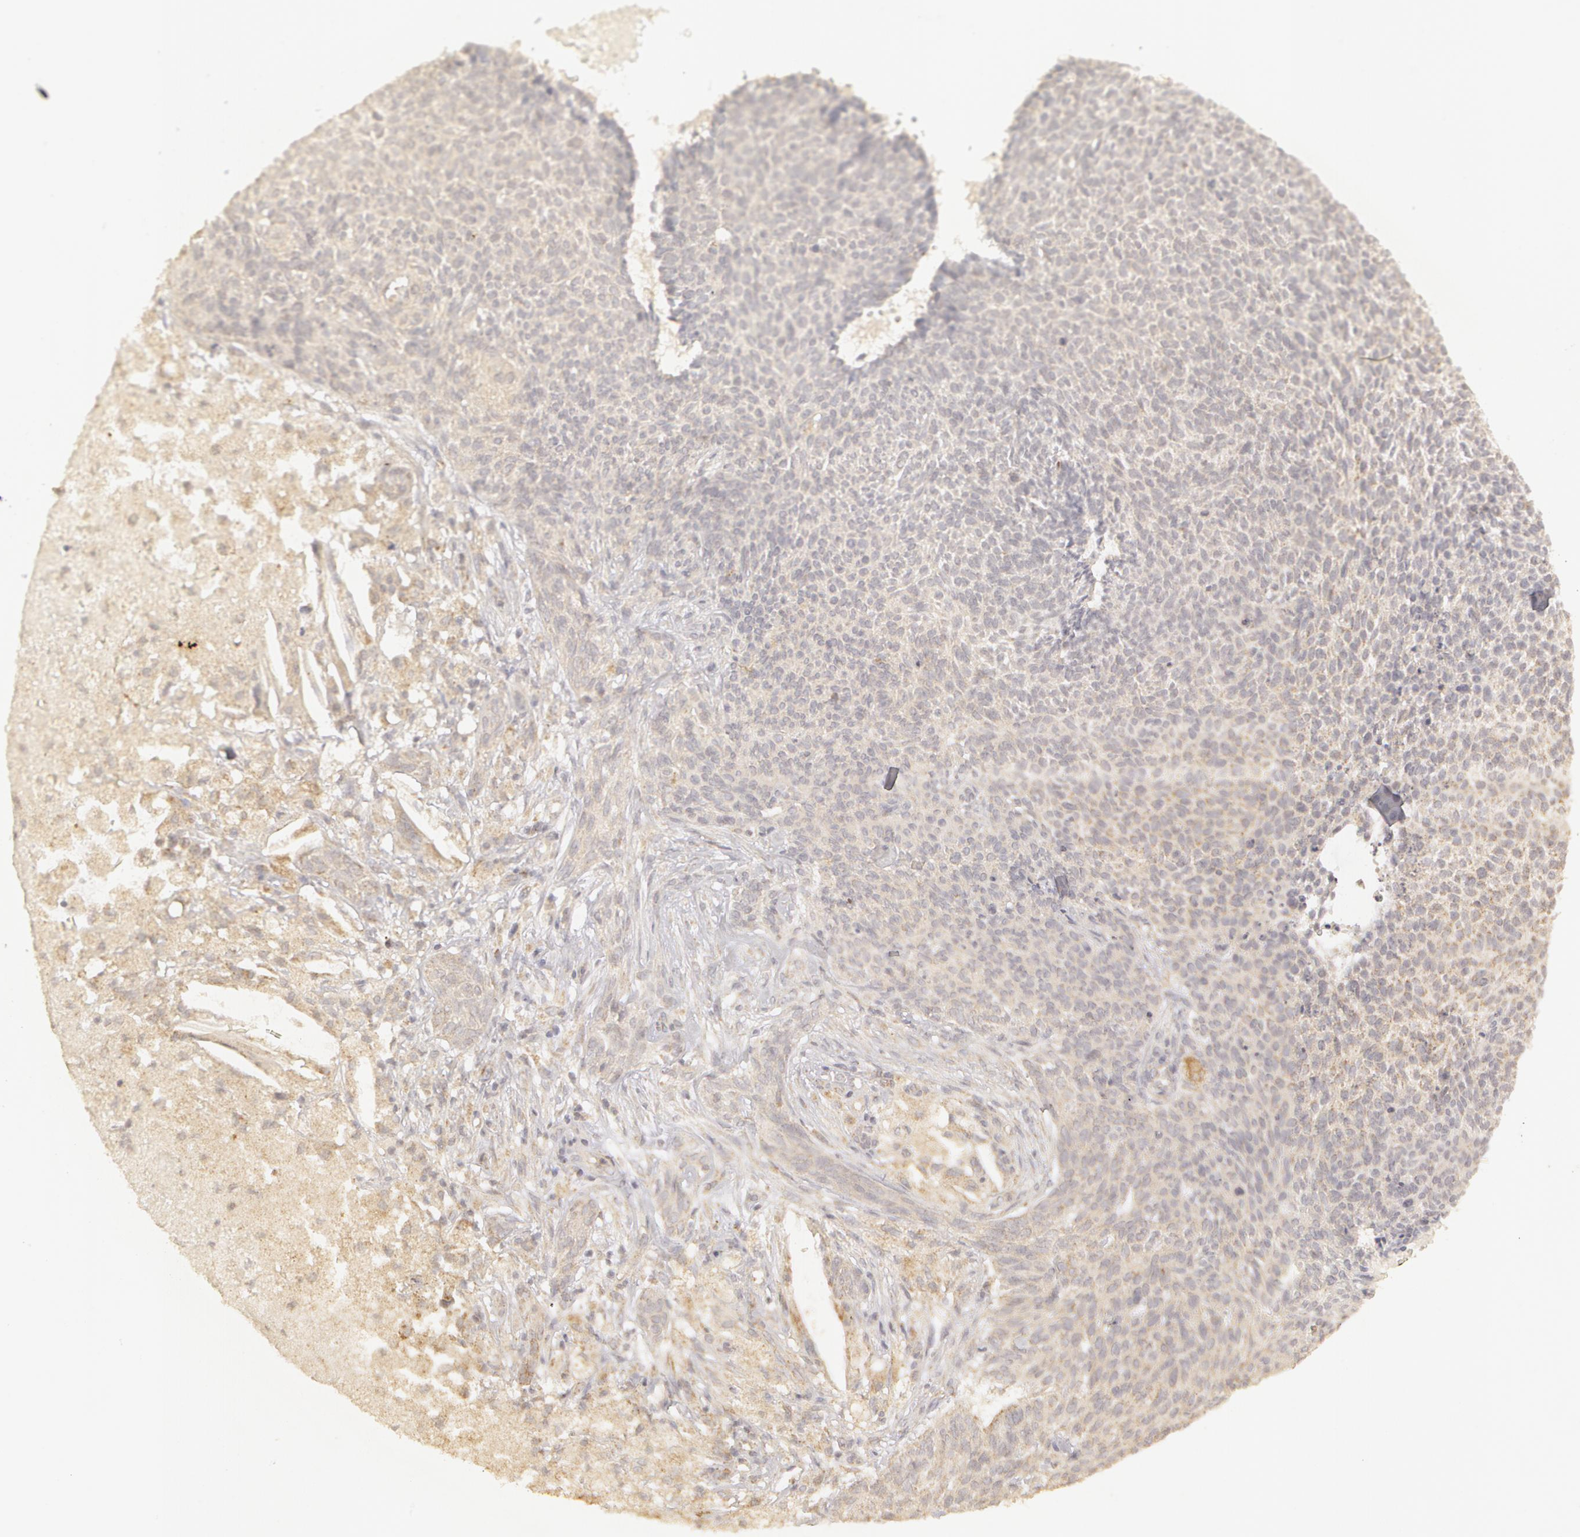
{"staining": {"intensity": "negative", "quantity": "none", "location": "none"}, "tissue": "skin cancer", "cell_type": "Tumor cells", "image_type": "cancer", "snomed": [{"axis": "morphology", "description": "Basal cell carcinoma"}, {"axis": "topography", "description": "Skin"}], "caption": "Skin cancer (basal cell carcinoma) was stained to show a protein in brown. There is no significant positivity in tumor cells.", "gene": "ADPRH", "patient": {"sex": "male", "age": 84}}